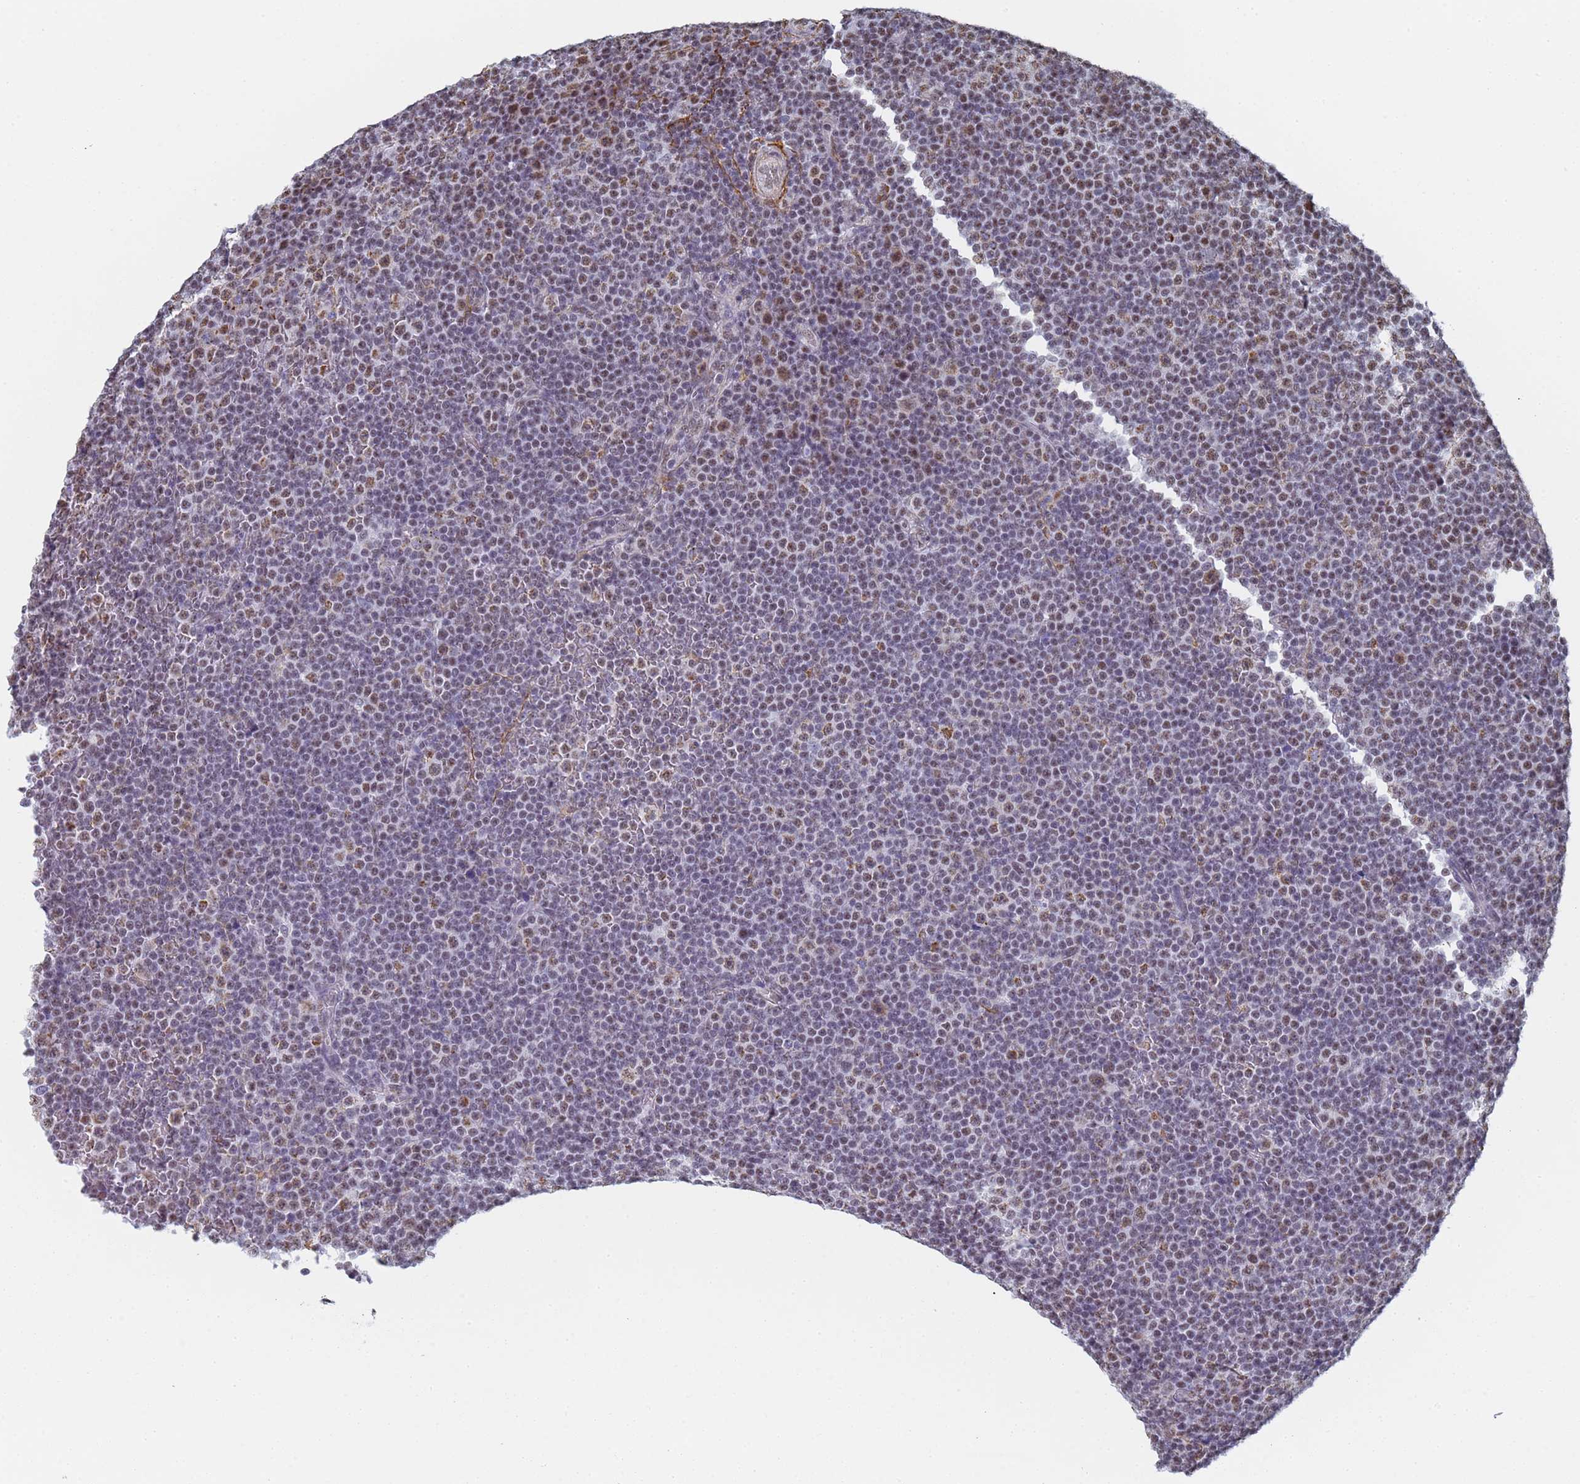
{"staining": {"intensity": "moderate", "quantity": "<25%", "location": "nuclear"}, "tissue": "lymphoma", "cell_type": "Tumor cells", "image_type": "cancer", "snomed": [{"axis": "morphology", "description": "Malignant lymphoma, non-Hodgkin's type, Low grade"}, {"axis": "topography", "description": "Lymph node"}], "caption": "Protein staining shows moderate nuclear expression in about <25% of tumor cells in lymphoma.", "gene": "PRRT4", "patient": {"sex": "female", "age": 67}}